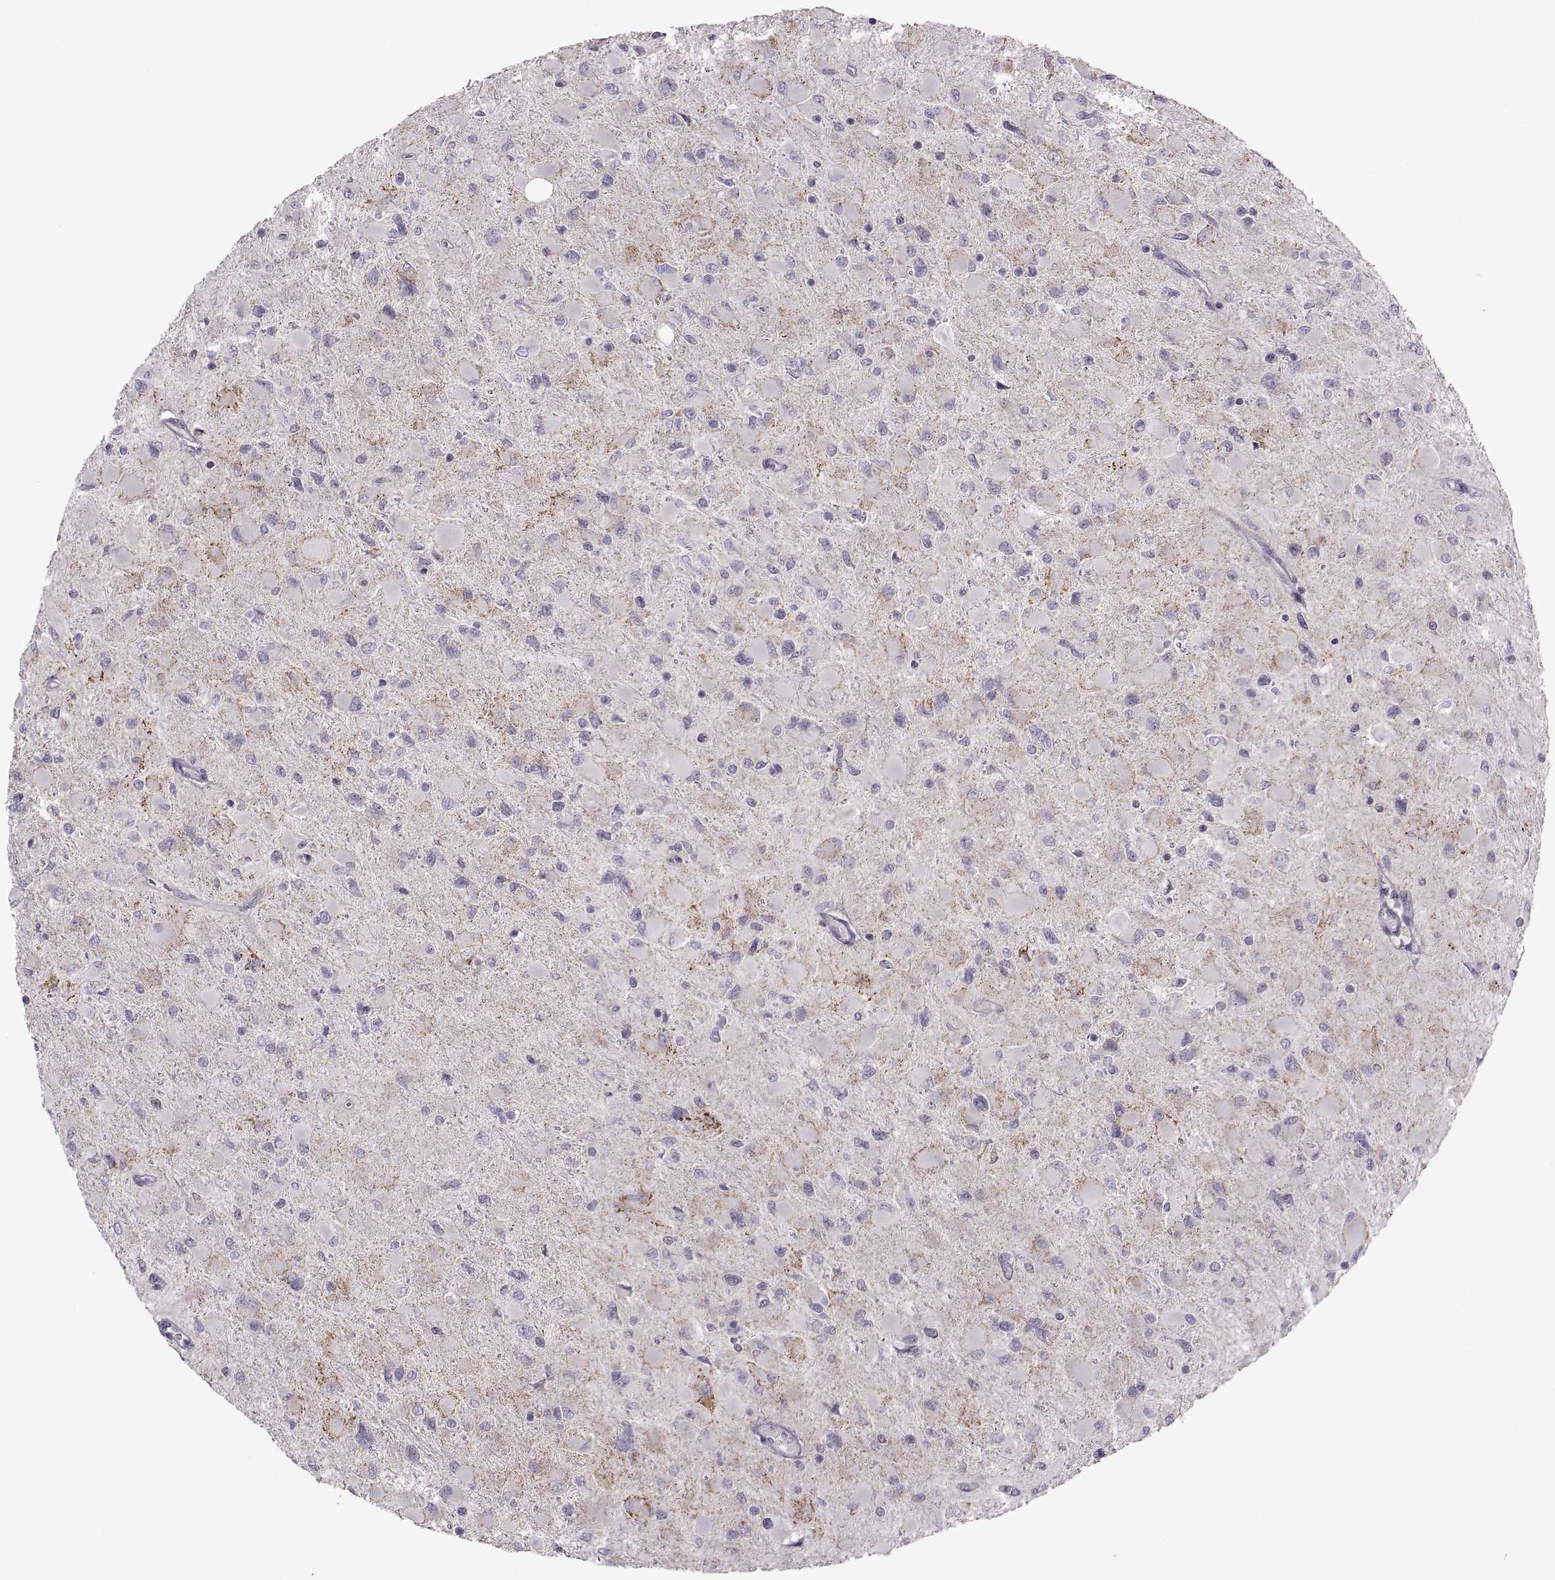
{"staining": {"intensity": "negative", "quantity": "none", "location": "none"}, "tissue": "glioma", "cell_type": "Tumor cells", "image_type": "cancer", "snomed": [{"axis": "morphology", "description": "Glioma, malignant, High grade"}, {"axis": "topography", "description": "Cerebral cortex"}], "caption": "Immunohistochemistry of high-grade glioma (malignant) reveals no expression in tumor cells. (Immunohistochemistry (ihc), brightfield microscopy, high magnification).", "gene": "PIERCE1", "patient": {"sex": "female", "age": 36}}